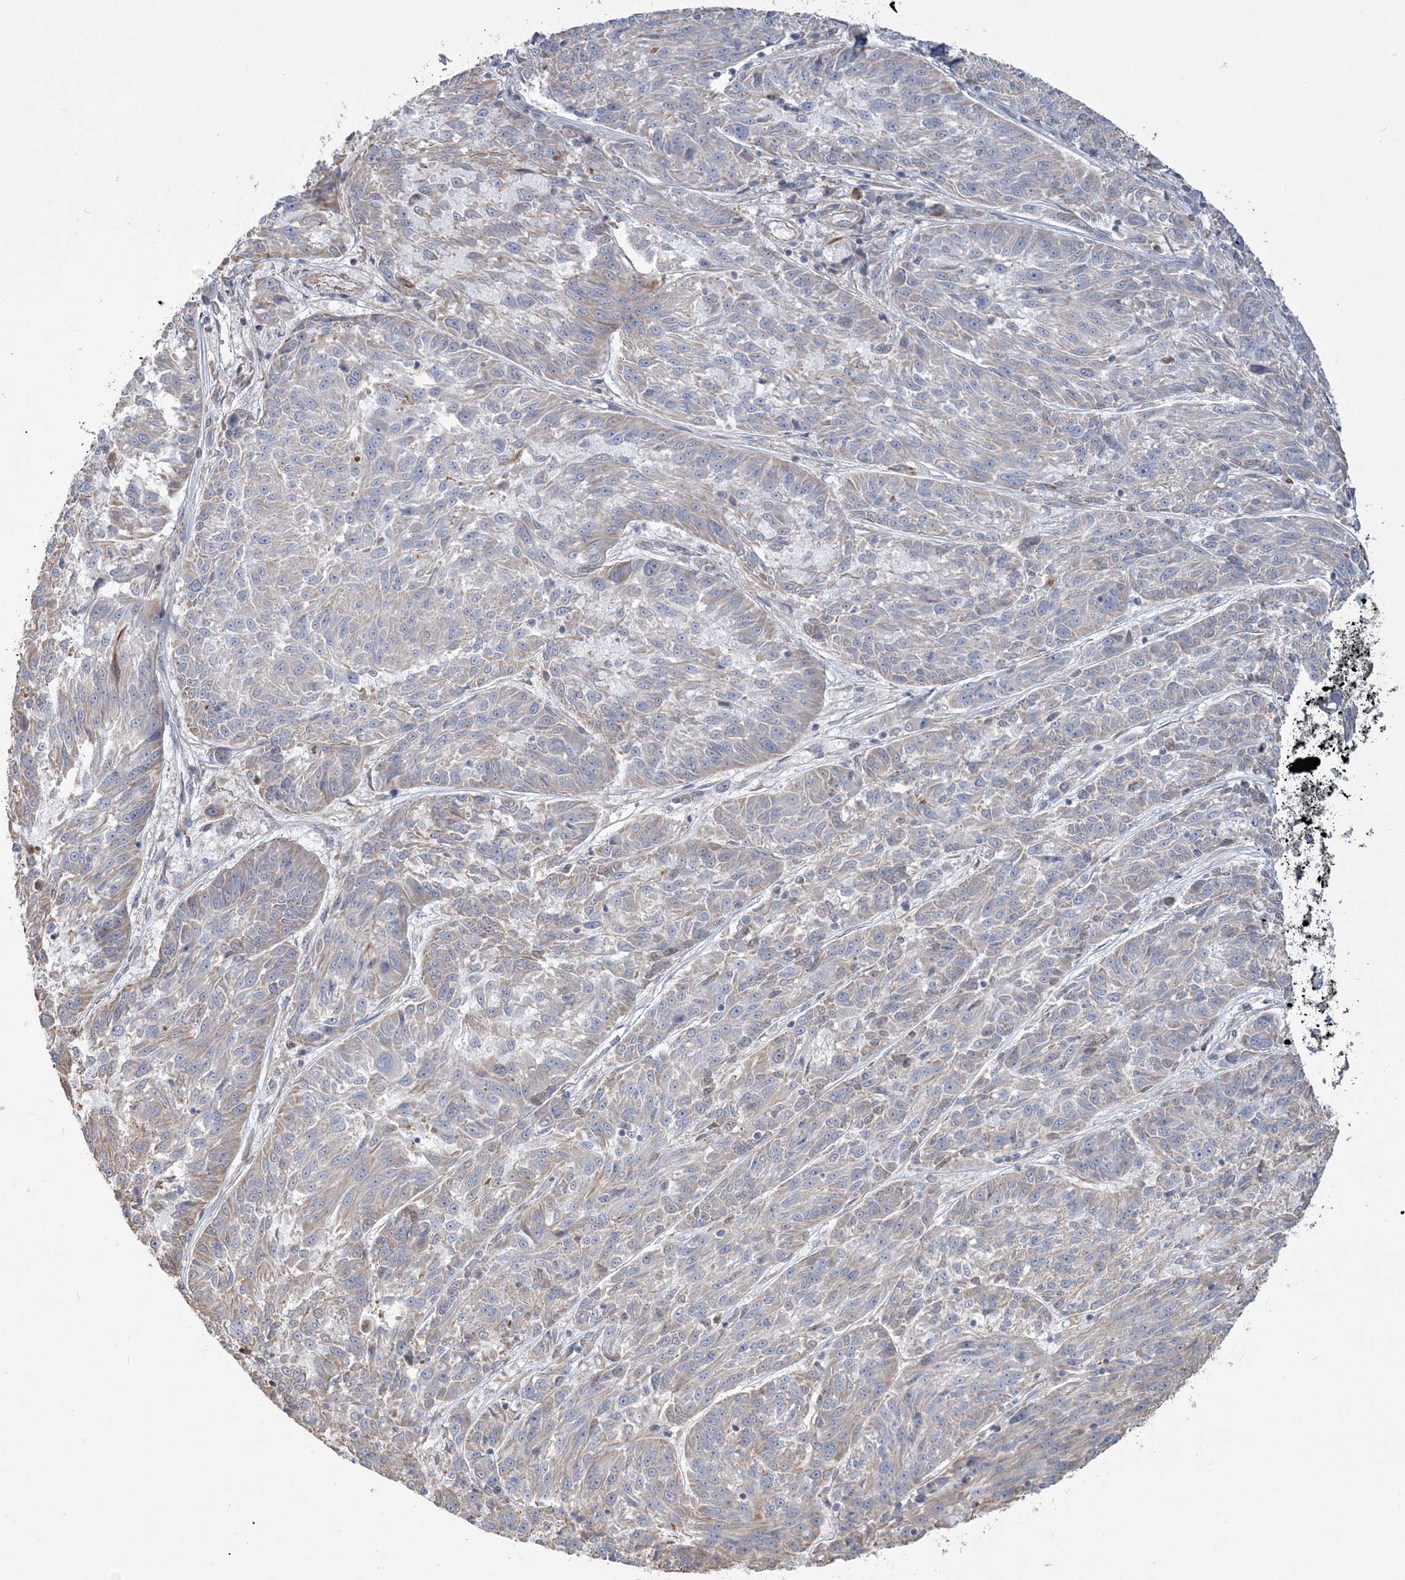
{"staining": {"intensity": "weak", "quantity": "<25%", "location": "cytoplasmic/membranous"}, "tissue": "melanoma", "cell_type": "Tumor cells", "image_type": "cancer", "snomed": [{"axis": "morphology", "description": "Malignant melanoma, NOS"}, {"axis": "topography", "description": "Skin"}], "caption": "Tumor cells are negative for protein expression in human malignant melanoma.", "gene": "ZNF821", "patient": {"sex": "male", "age": 53}}